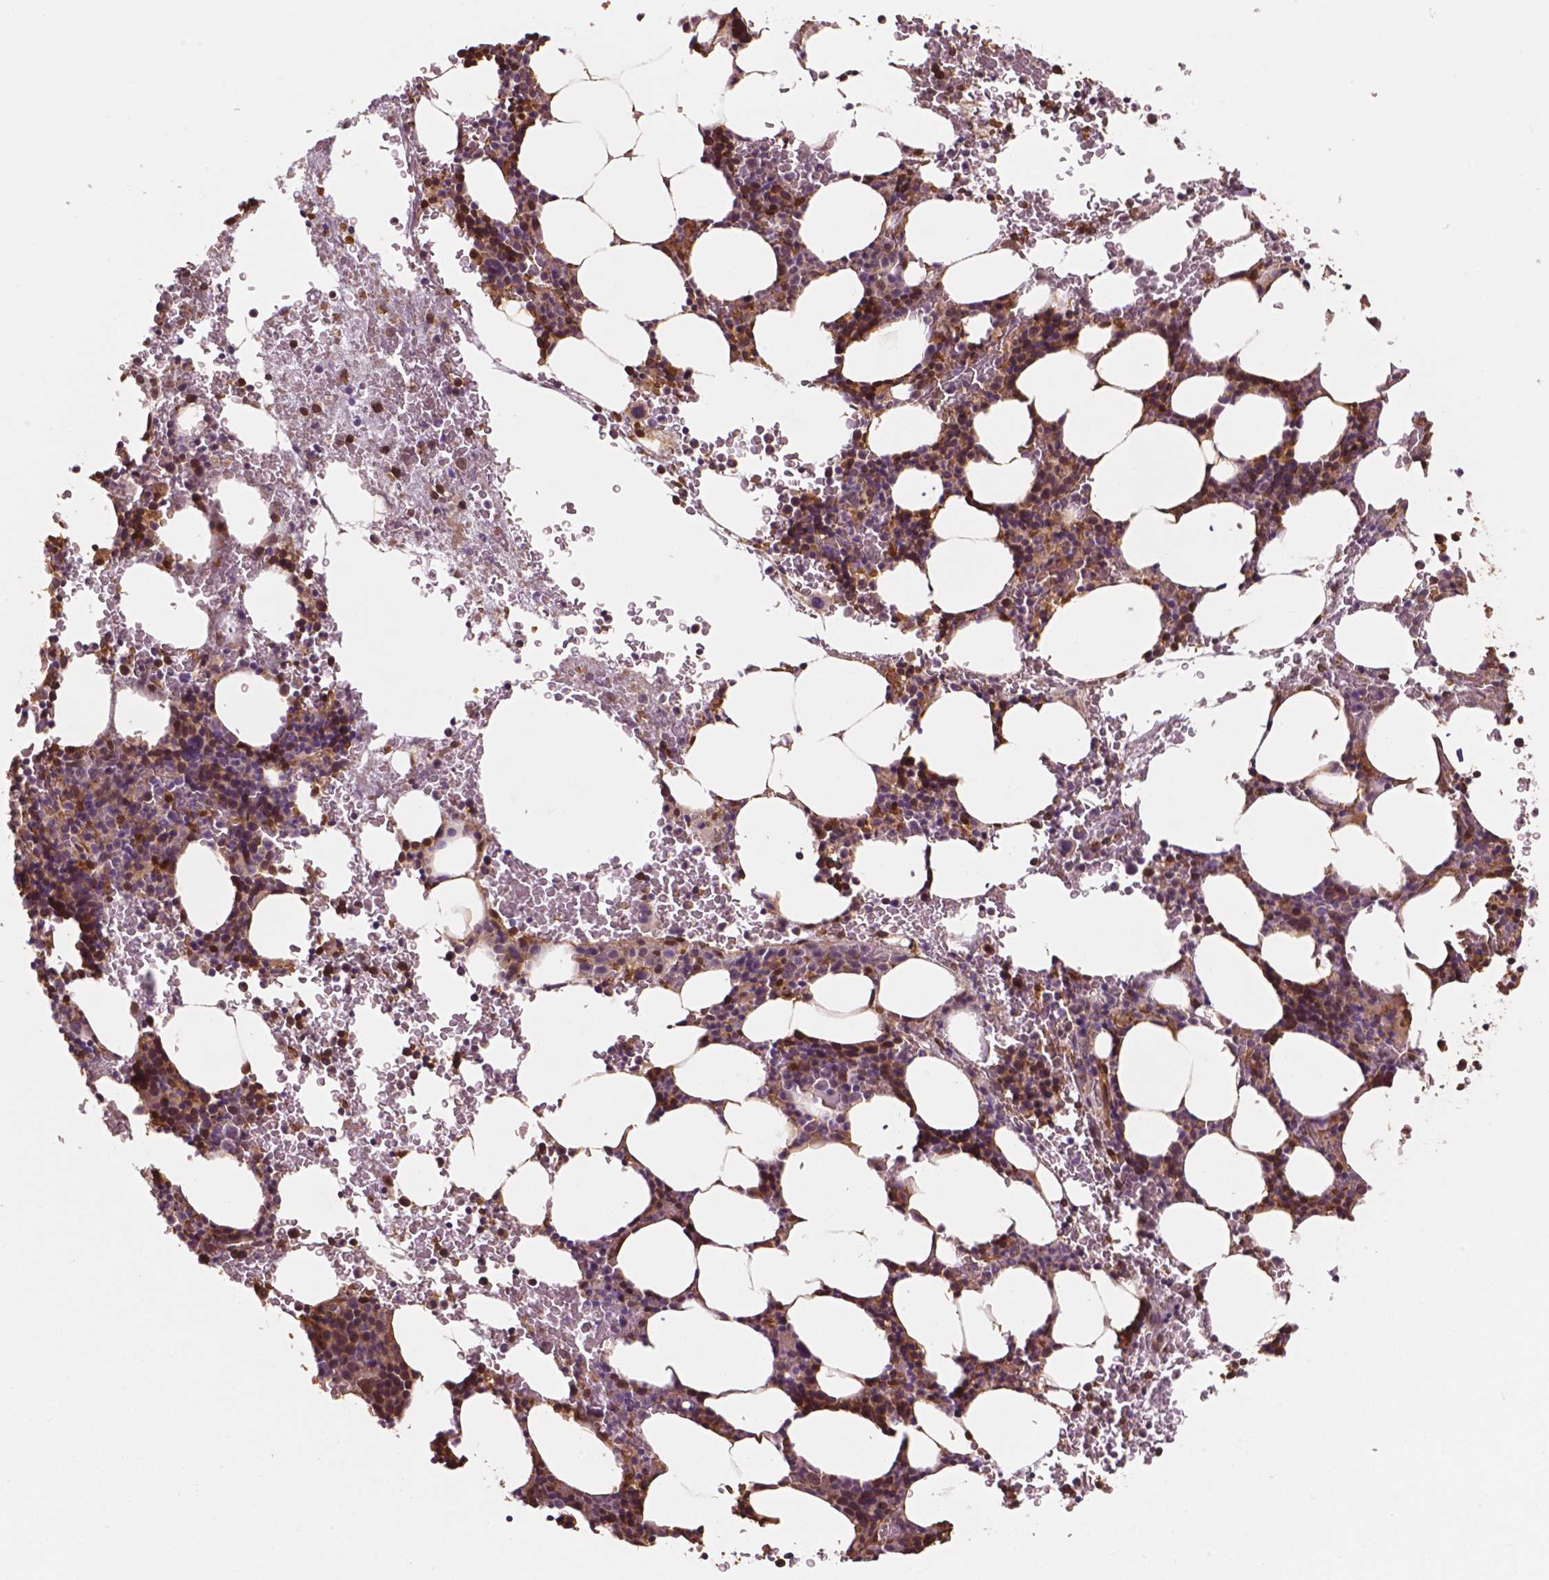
{"staining": {"intensity": "moderate", "quantity": "<25%", "location": "cytoplasmic/membranous,nuclear"}, "tissue": "bone marrow", "cell_type": "Hematopoietic cells", "image_type": "normal", "snomed": [{"axis": "morphology", "description": "Normal tissue, NOS"}, {"axis": "topography", "description": "Bone marrow"}], "caption": "Immunohistochemical staining of unremarkable human bone marrow exhibits <25% levels of moderate cytoplasmic/membranous,nuclear protein staining in about <25% of hematopoietic cells. The staining was performed using DAB (3,3'-diaminobenzidine) to visualize the protein expression in brown, while the nuclei were stained in blue with hematoxylin (Magnification: 20x).", "gene": "YAP1", "patient": {"sex": "male", "age": 77}}